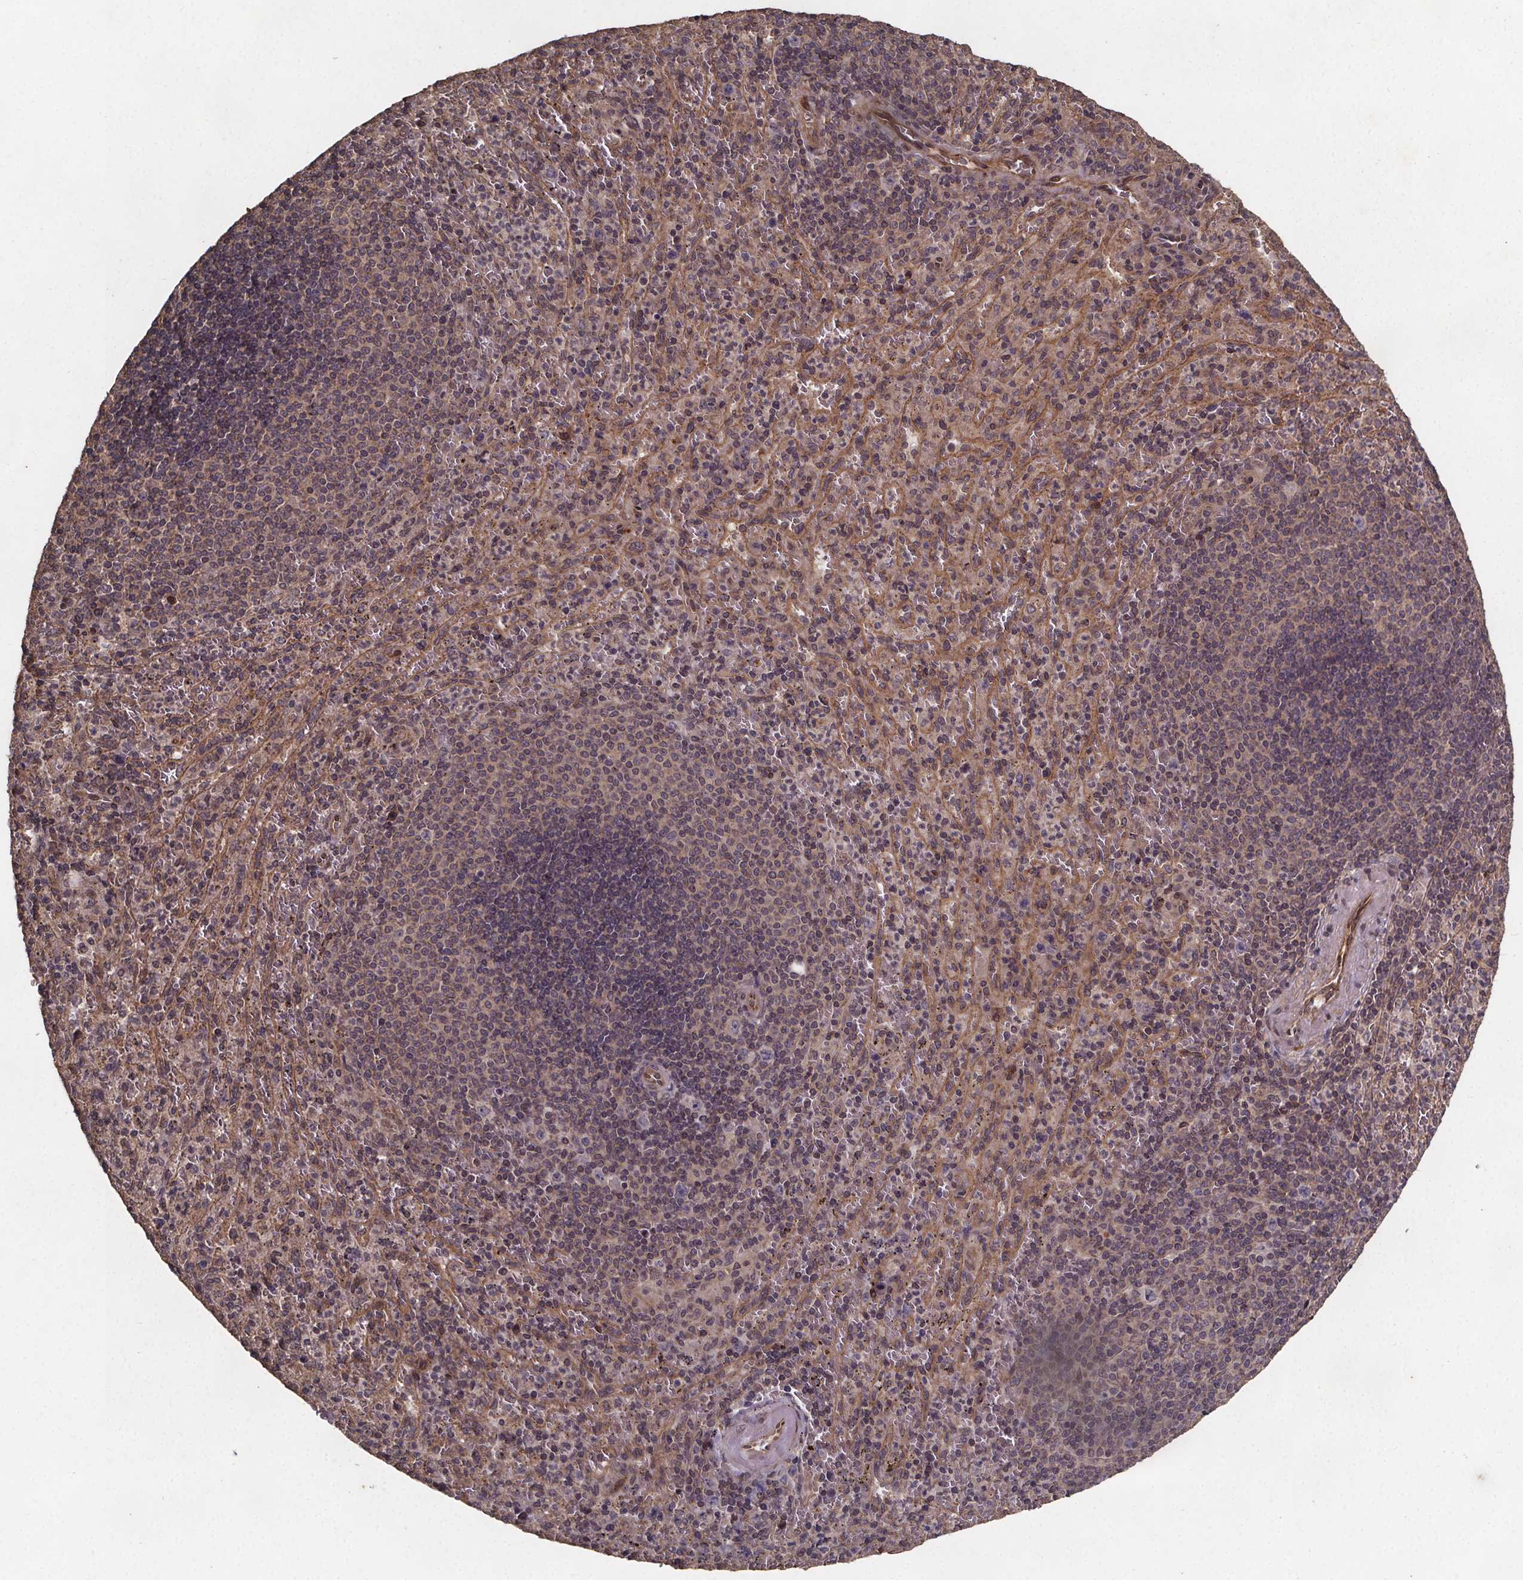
{"staining": {"intensity": "negative", "quantity": "none", "location": "none"}, "tissue": "spleen", "cell_type": "Cells in red pulp", "image_type": "normal", "snomed": [{"axis": "morphology", "description": "Normal tissue, NOS"}, {"axis": "topography", "description": "Spleen"}], "caption": "This is a image of immunohistochemistry staining of unremarkable spleen, which shows no expression in cells in red pulp.", "gene": "PIERCE2", "patient": {"sex": "male", "age": 57}}